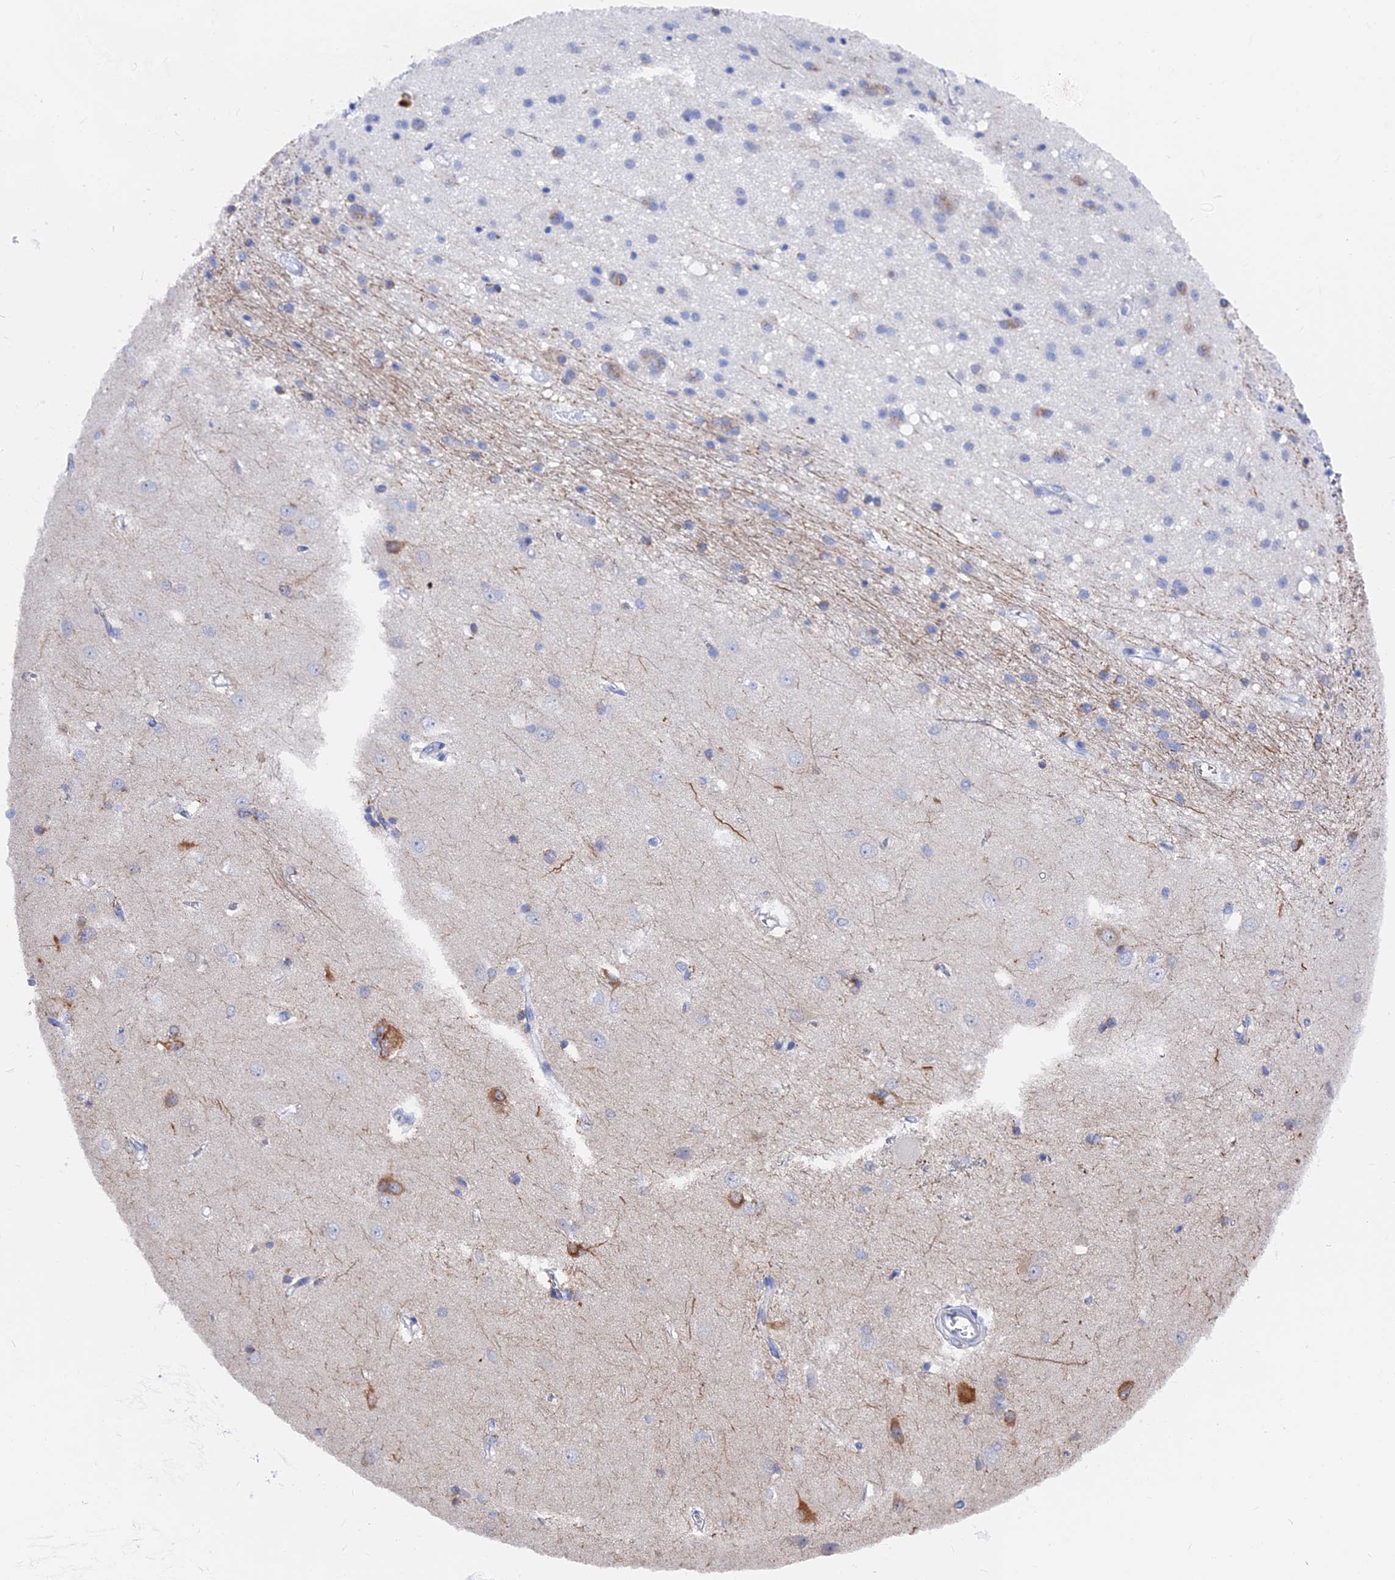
{"staining": {"intensity": "moderate", "quantity": "<25%", "location": "cytoplasmic/membranous"}, "tissue": "caudate", "cell_type": "Glial cells", "image_type": "normal", "snomed": [{"axis": "morphology", "description": "Normal tissue, NOS"}, {"axis": "topography", "description": "Lateral ventricle wall"}], "caption": "Caudate stained with DAB immunohistochemistry displays low levels of moderate cytoplasmic/membranous staining in approximately <25% of glial cells. (DAB (3,3'-diaminobenzidine) = brown stain, brightfield microscopy at high magnification).", "gene": "VPS33B", "patient": {"sex": "male", "age": 37}}